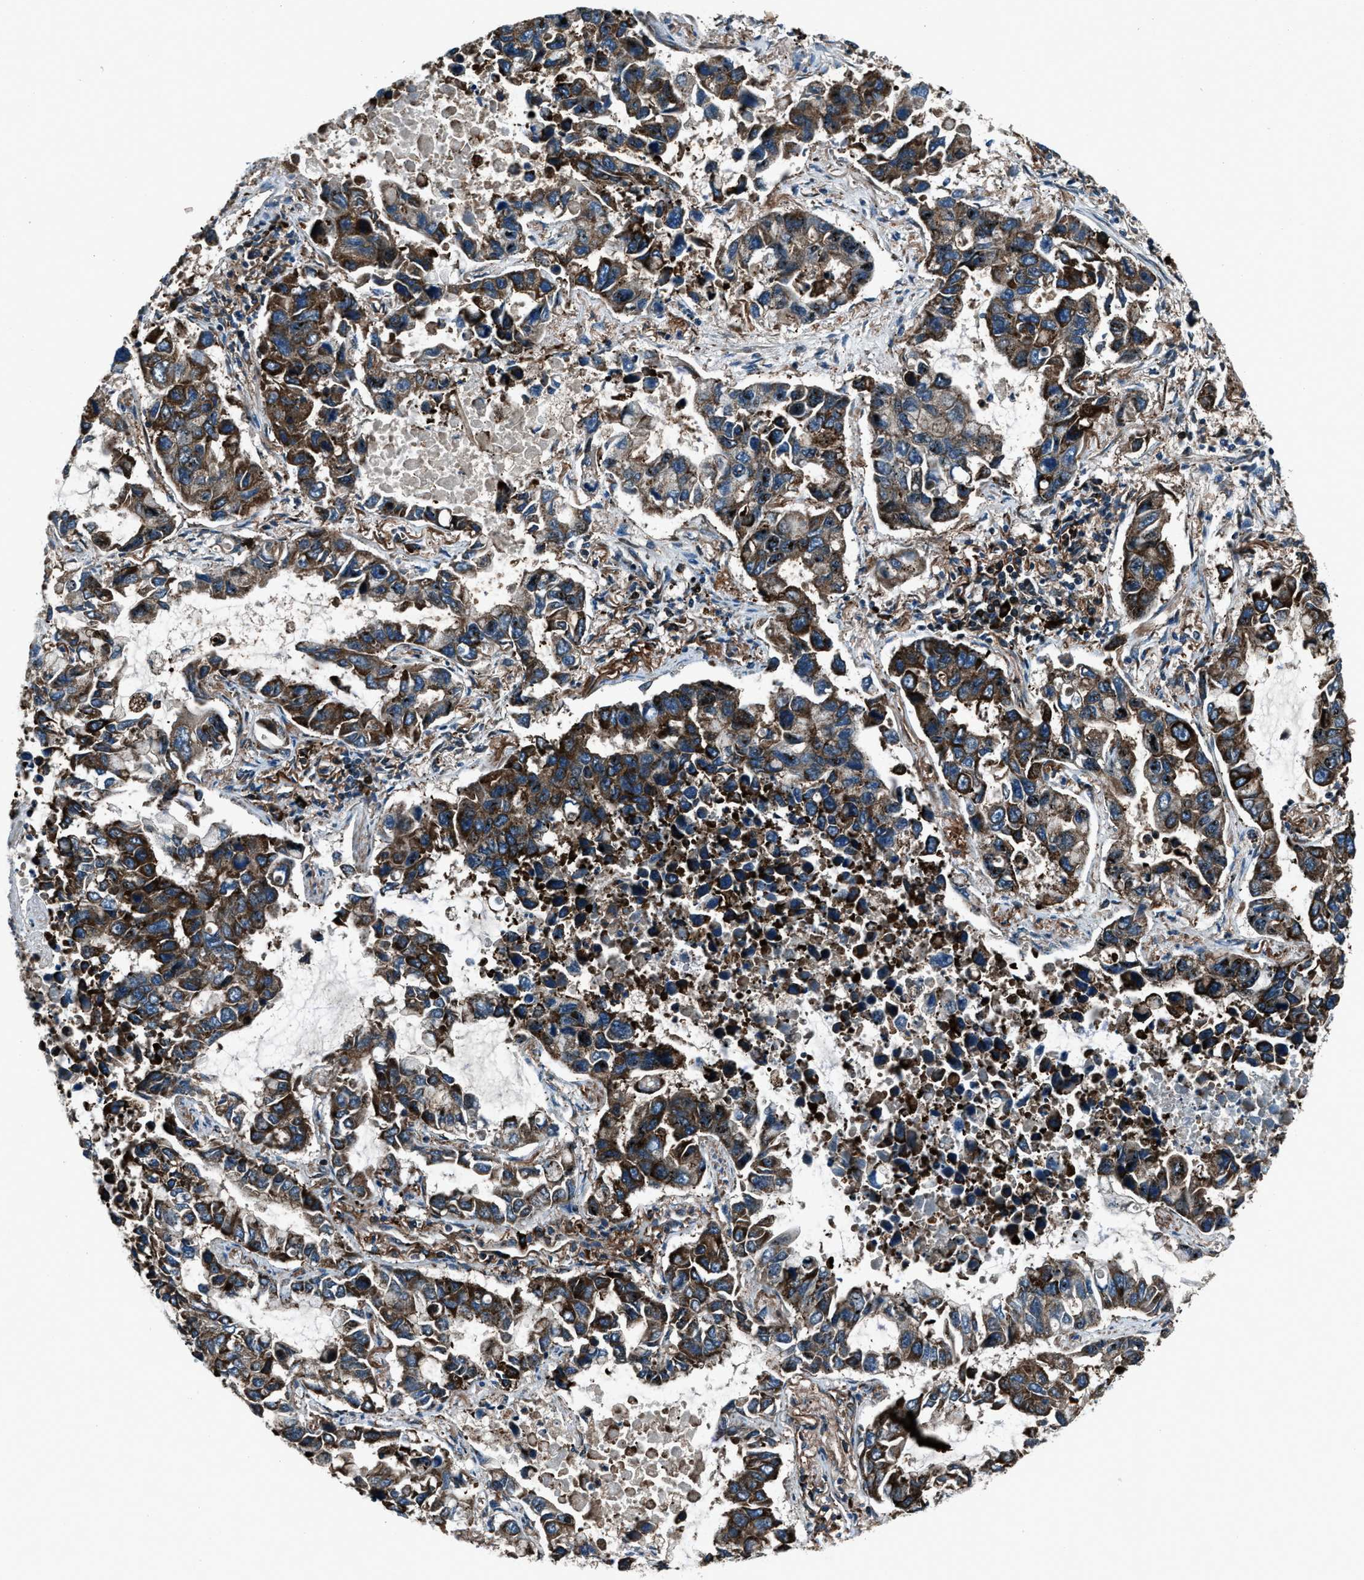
{"staining": {"intensity": "strong", "quantity": "25%-75%", "location": "cytoplasmic/membranous"}, "tissue": "lung cancer", "cell_type": "Tumor cells", "image_type": "cancer", "snomed": [{"axis": "morphology", "description": "Adenocarcinoma, NOS"}, {"axis": "topography", "description": "Lung"}], "caption": "Adenocarcinoma (lung) was stained to show a protein in brown. There is high levels of strong cytoplasmic/membranous staining in approximately 25%-75% of tumor cells. (DAB IHC, brown staining for protein, blue staining for nuclei).", "gene": "SNX30", "patient": {"sex": "male", "age": 64}}